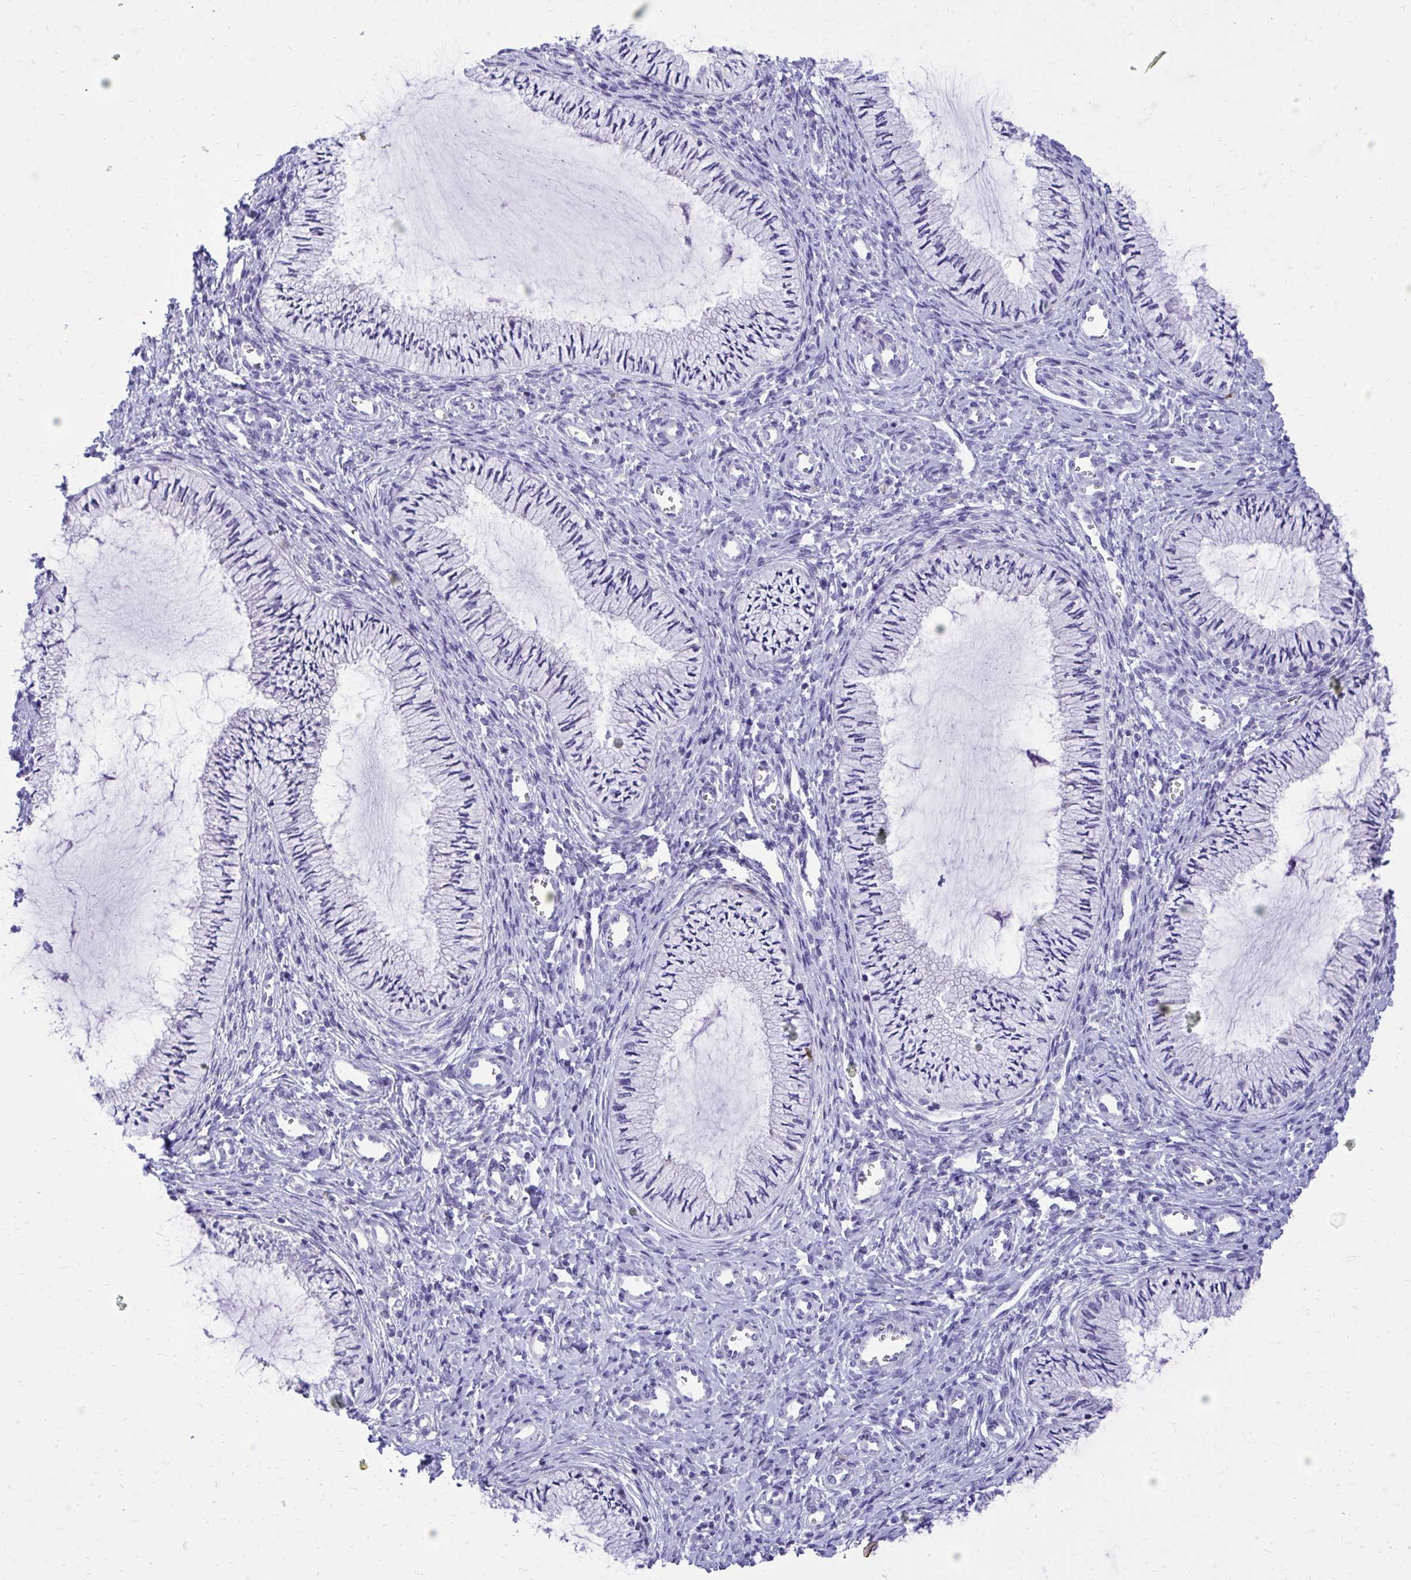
{"staining": {"intensity": "negative", "quantity": "none", "location": "none"}, "tissue": "cervix", "cell_type": "Glandular cells", "image_type": "normal", "snomed": [{"axis": "morphology", "description": "Normal tissue, NOS"}, {"axis": "topography", "description": "Cervix"}], "caption": "Immunohistochemical staining of unremarkable human cervix shows no significant positivity in glandular cells. Brightfield microscopy of immunohistochemistry (IHC) stained with DAB (3,3'-diaminobenzidine) (brown) and hematoxylin (blue), captured at high magnification.", "gene": "TMCO5A", "patient": {"sex": "female", "age": 24}}